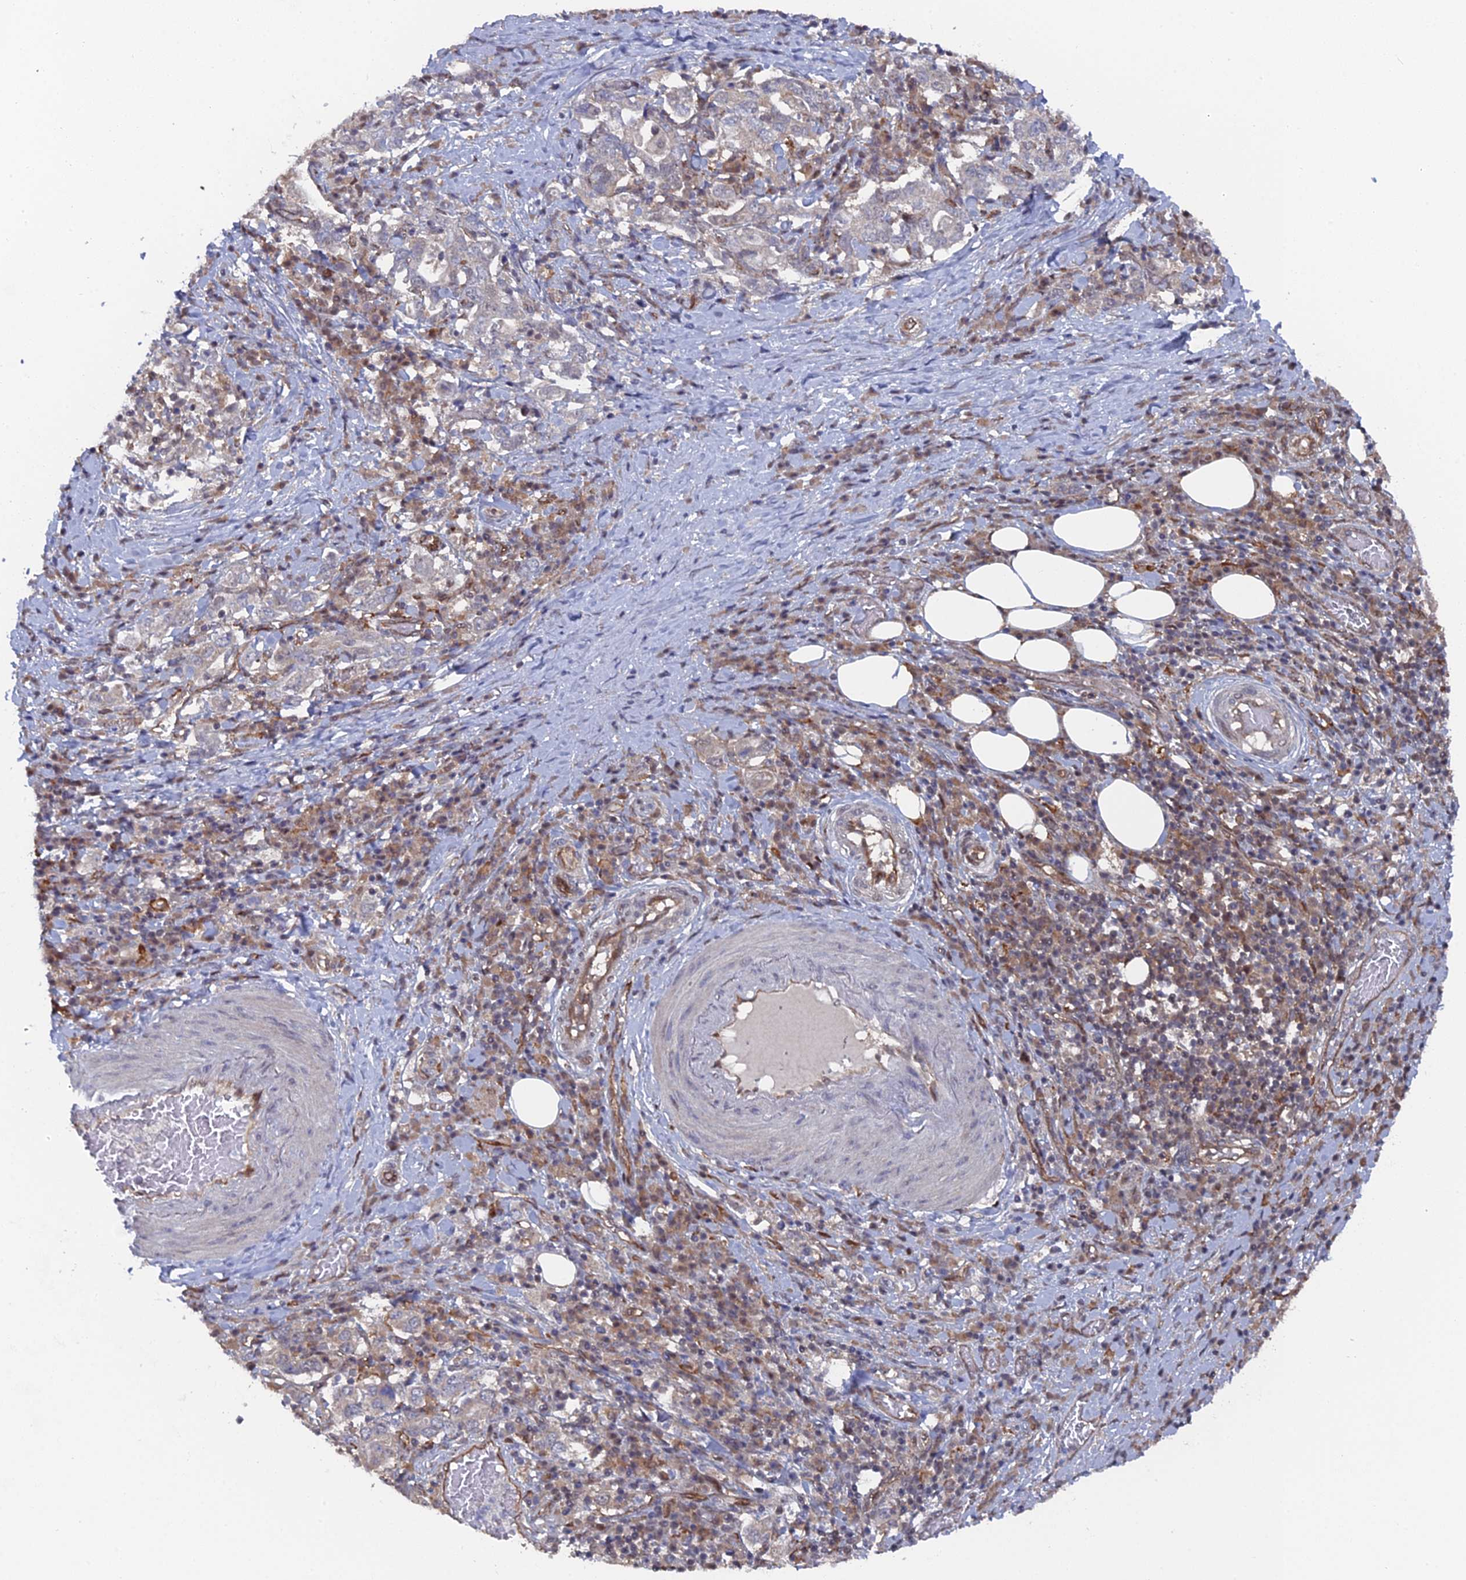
{"staining": {"intensity": "negative", "quantity": "none", "location": "none"}, "tissue": "stomach cancer", "cell_type": "Tumor cells", "image_type": "cancer", "snomed": [{"axis": "morphology", "description": "Adenocarcinoma, NOS"}, {"axis": "topography", "description": "Stomach, upper"}, {"axis": "topography", "description": "Stomach"}], "caption": "Immunohistochemical staining of human stomach adenocarcinoma exhibits no significant positivity in tumor cells.", "gene": "UNC5D", "patient": {"sex": "male", "age": 62}}